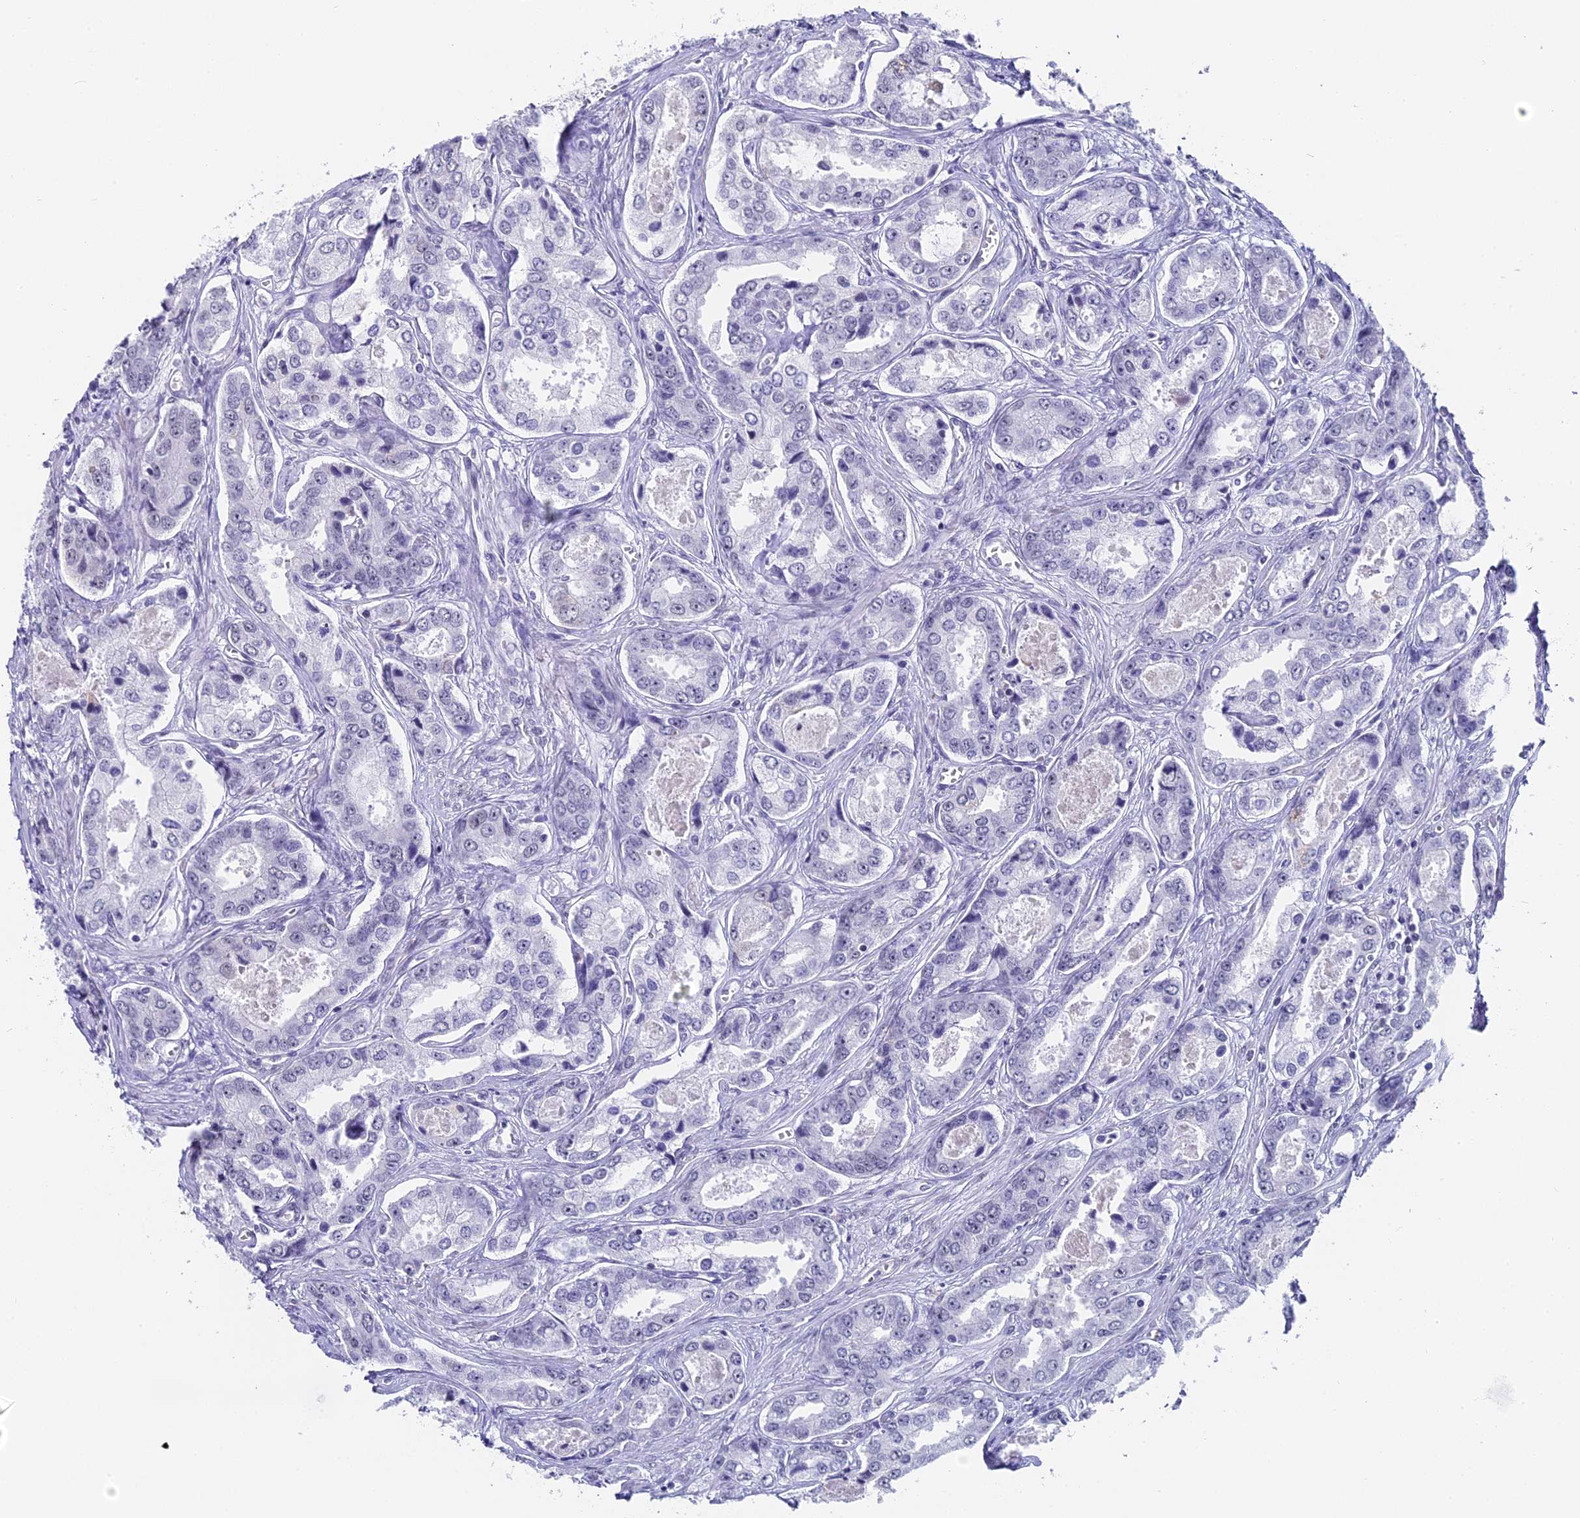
{"staining": {"intensity": "negative", "quantity": "none", "location": "none"}, "tissue": "prostate cancer", "cell_type": "Tumor cells", "image_type": "cancer", "snomed": [{"axis": "morphology", "description": "Adenocarcinoma, Low grade"}, {"axis": "topography", "description": "Prostate"}], "caption": "Protein analysis of adenocarcinoma (low-grade) (prostate) exhibits no significant expression in tumor cells.", "gene": "CD2BP2", "patient": {"sex": "male", "age": 68}}